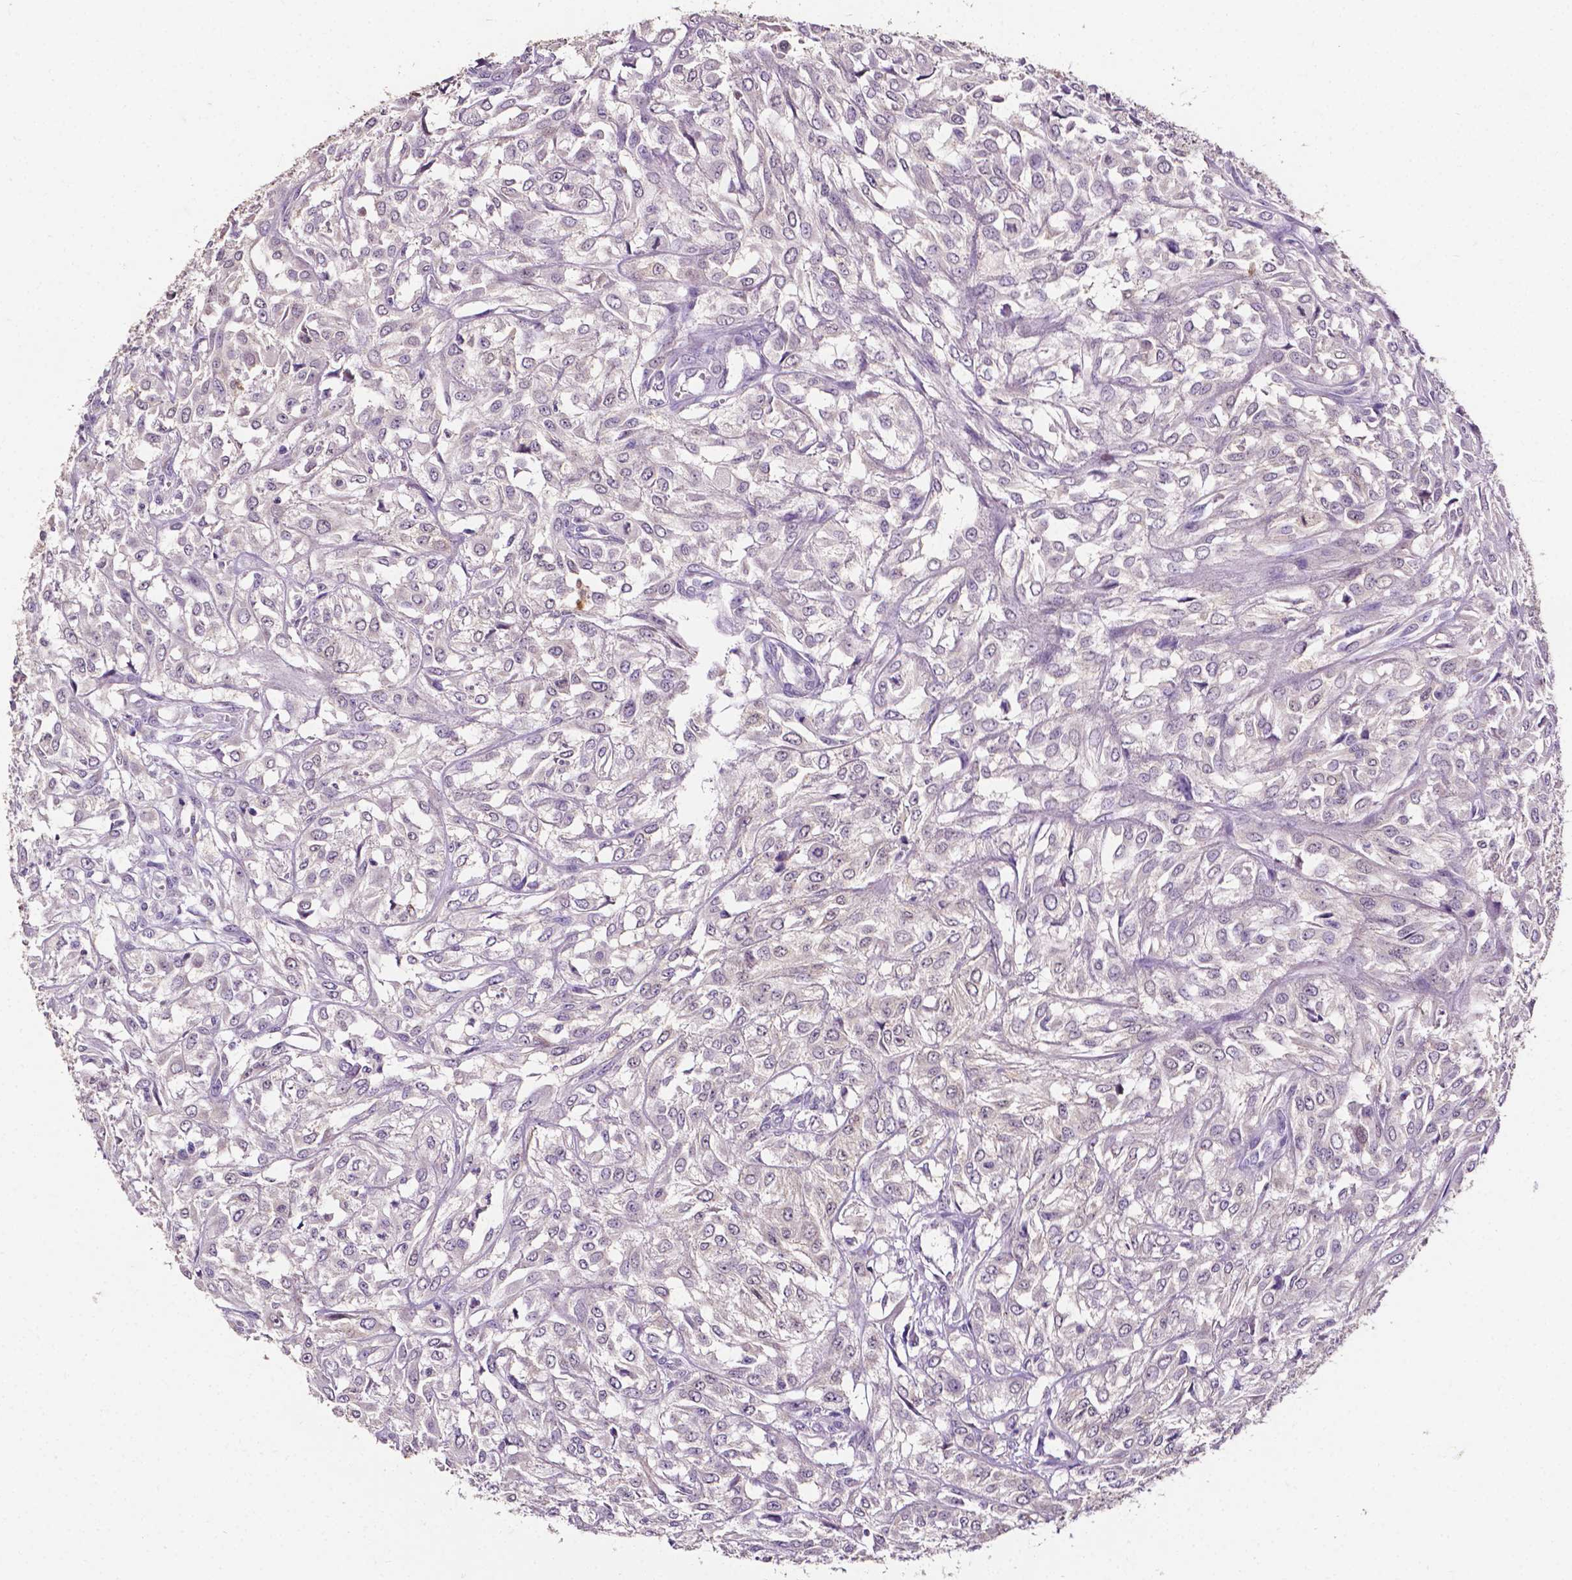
{"staining": {"intensity": "negative", "quantity": "none", "location": "none"}, "tissue": "urothelial cancer", "cell_type": "Tumor cells", "image_type": "cancer", "snomed": [{"axis": "morphology", "description": "Urothelial carcinoma, High grade"}, {"axis": "topography", "description": "Urinary bladder"}], "caption": "Immunohistochemistry (IHC) photomicrograph of high-grade urothelial carcinoma stained for a protein (brown), which shows no expression in tumor cells. (Stains: DAB (3,3'-diaminobenzidine) immunohistochemistry (IHC) with hematoxylin counter stain, Microscopy: brightfield microscopy at high magnification).", "gene": "PSAT1", "patient": {"sex": "male", "age": 67}}